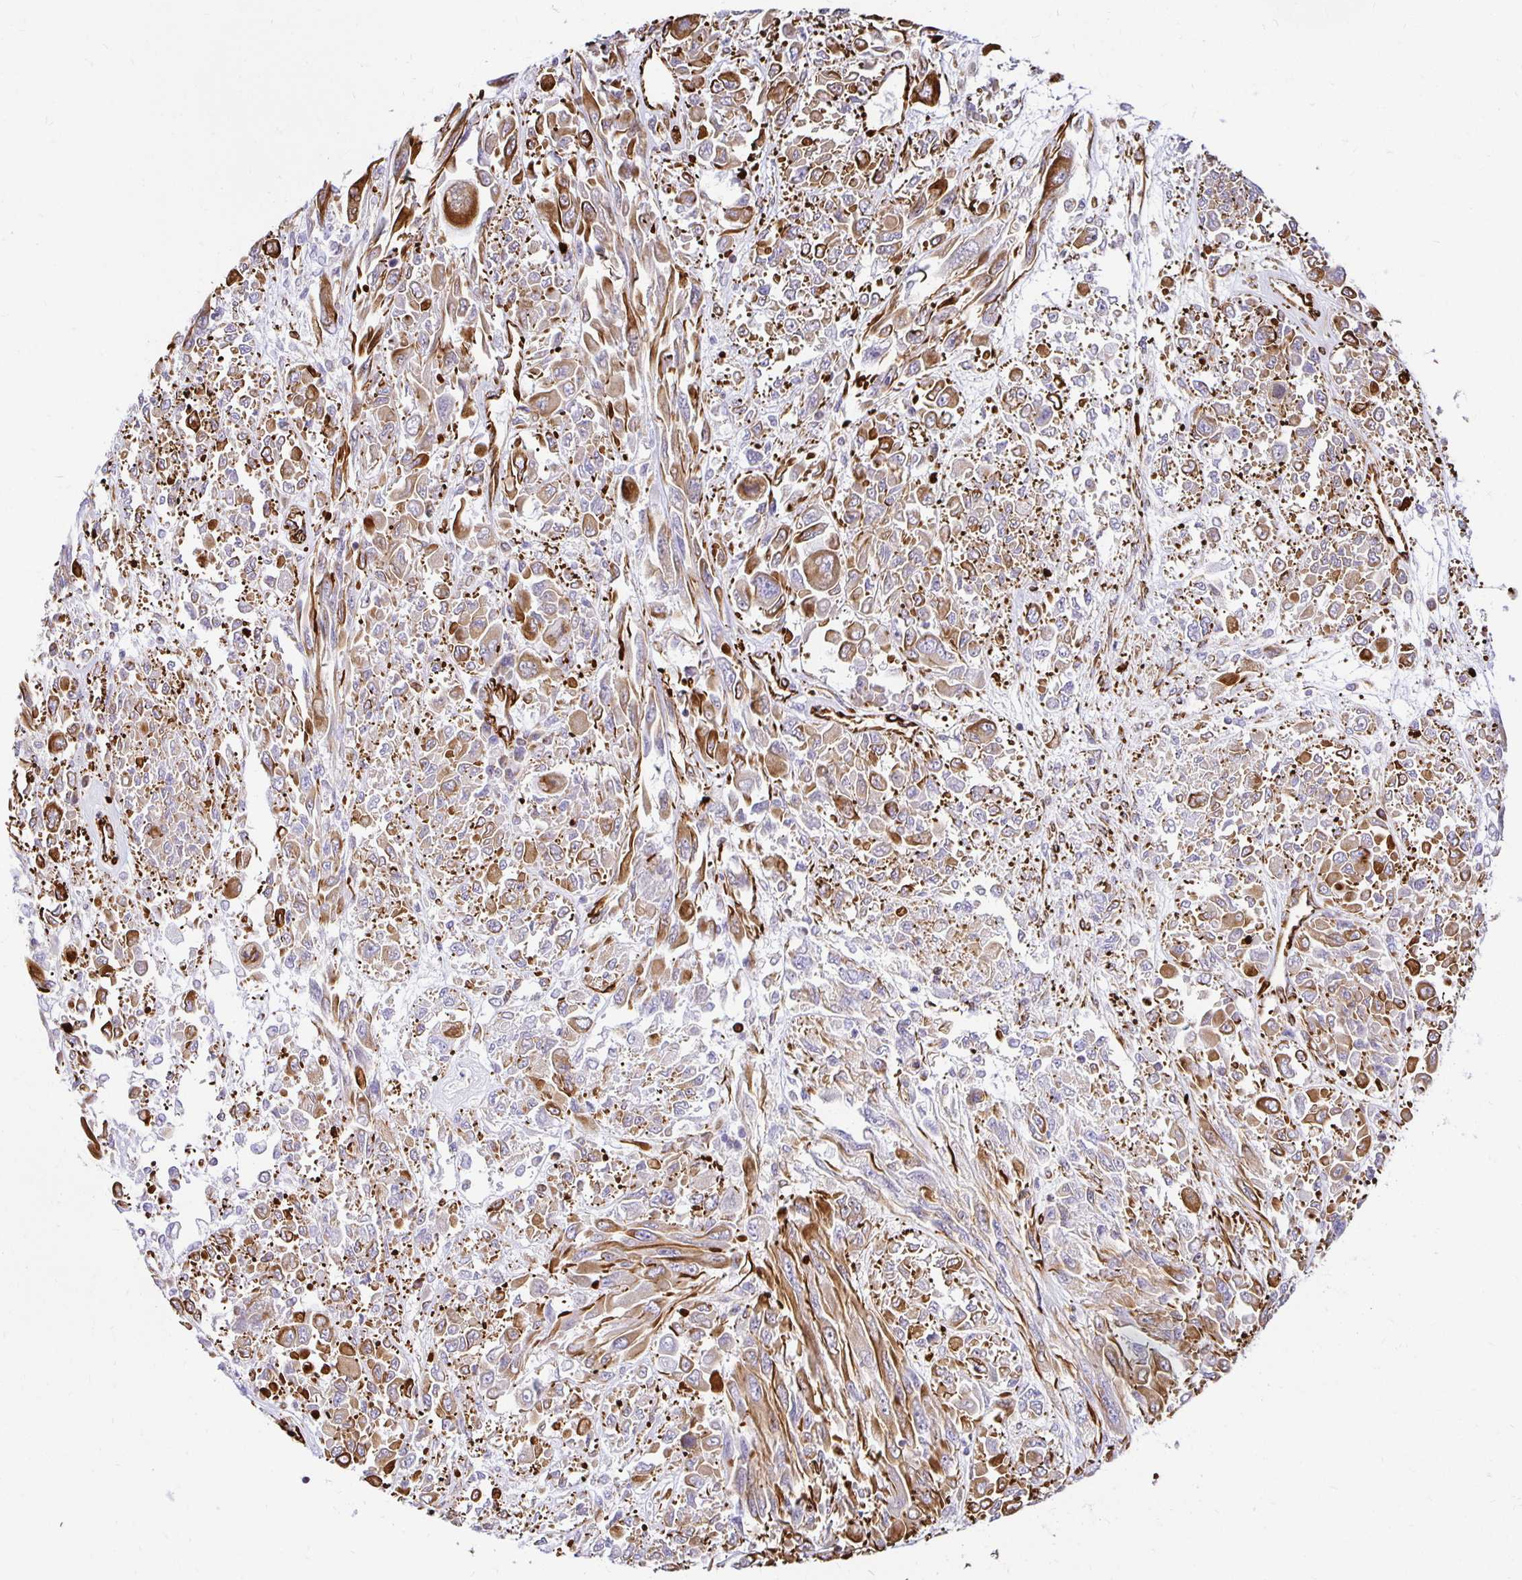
{"staining": {"intensity": "moderate", "quantity": ">75%", "location": "cytoplasmic/membranous"}, "tissue": "melanoma", "cell_type": "Tumor cells", "image_type": "cancer", "snomed": [{"axis": "morphology", "description": "Malignant melanoma, NOS"}, {"axis": "topography", "description": "Skin"}], "caption": "This histopathology image exhibits immunohistochemistry (IHC) staining of human melanoma, with medium moderate cytoplasmic/membranous expression in about >75% of tumor cells.", "gene": "PLAAT2", "patient": {"sex": "female", "age": 91}}